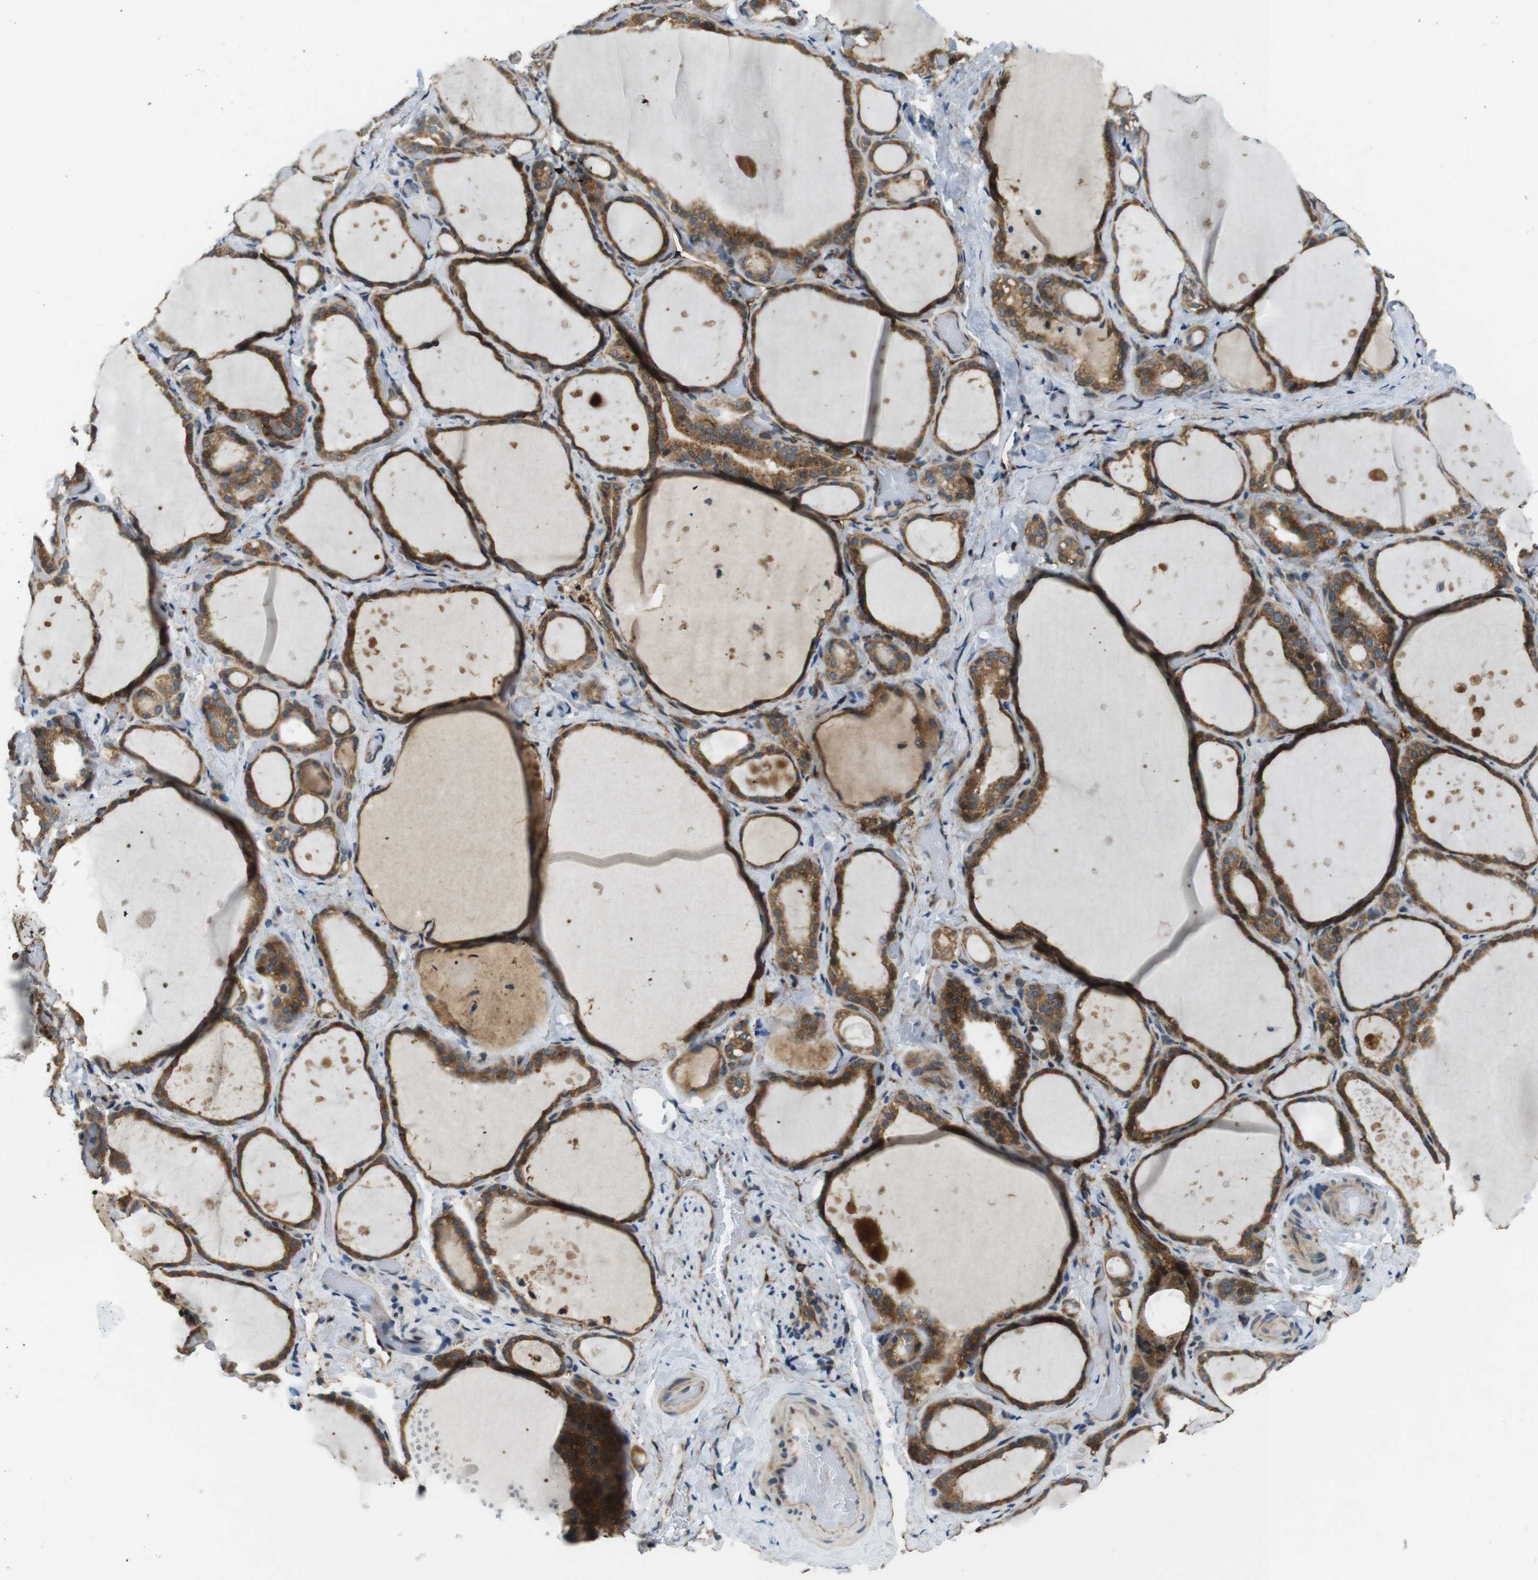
{"staining": {"intensity": "moderate", "quantity": ">75%", "location": "cytoplasmic/membranous"}, "tissue": "thyroid gland", "cell_type": "Glandular cells", "image_type": "normal", "snomed": [{"axis": "morphology", "description": "Normal tissue, NOS"}, {"axis": "topography", "description": "Thyroid gland"}], "caption": "Human thyroid gland stained for a protein (brown) demonstrates moderate cytoplasmic/membranous positive positivity in about >75% of glandular cells.", "gene": "PALD1", "patient": {"sex": "female", "age": 44}}